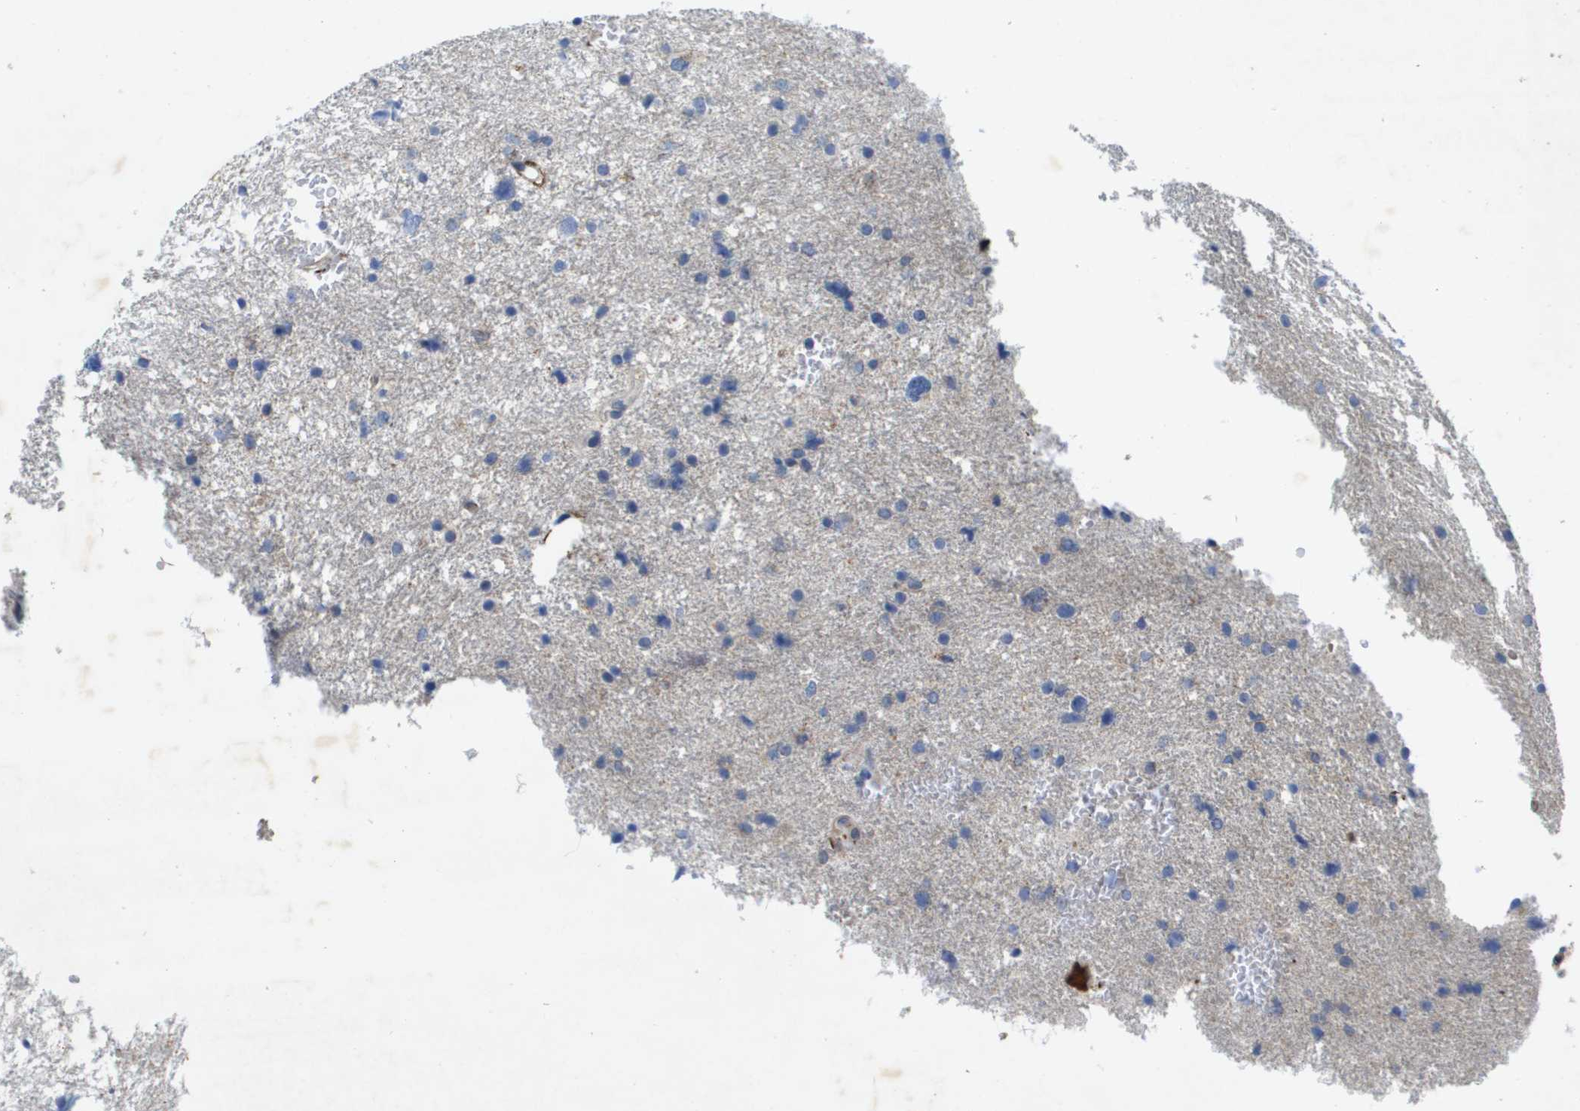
{"staining": {"intensity": "negative", "quantity": "none", "location": "none"}, "tissue": "glioma", "cell_type": "Tumor cells", "image_type": "cancer", "snomed": [{"axis": "morphology", "description": "Glioma, malignant, Low grade"}, {"axis": "topography", "description": "Brain"}], "caption": "This is a photomicrograph of immunohistochemistry staining of glioma, which shows no staining in tumor cells. The staining was performed using DAB to visualize the protein expression in brown, while the nuclei were stained in blue with hematoxylin (Magnification: 20x).", "gene": "LIPG", "patient": {"sex": "female", "age": 37}}